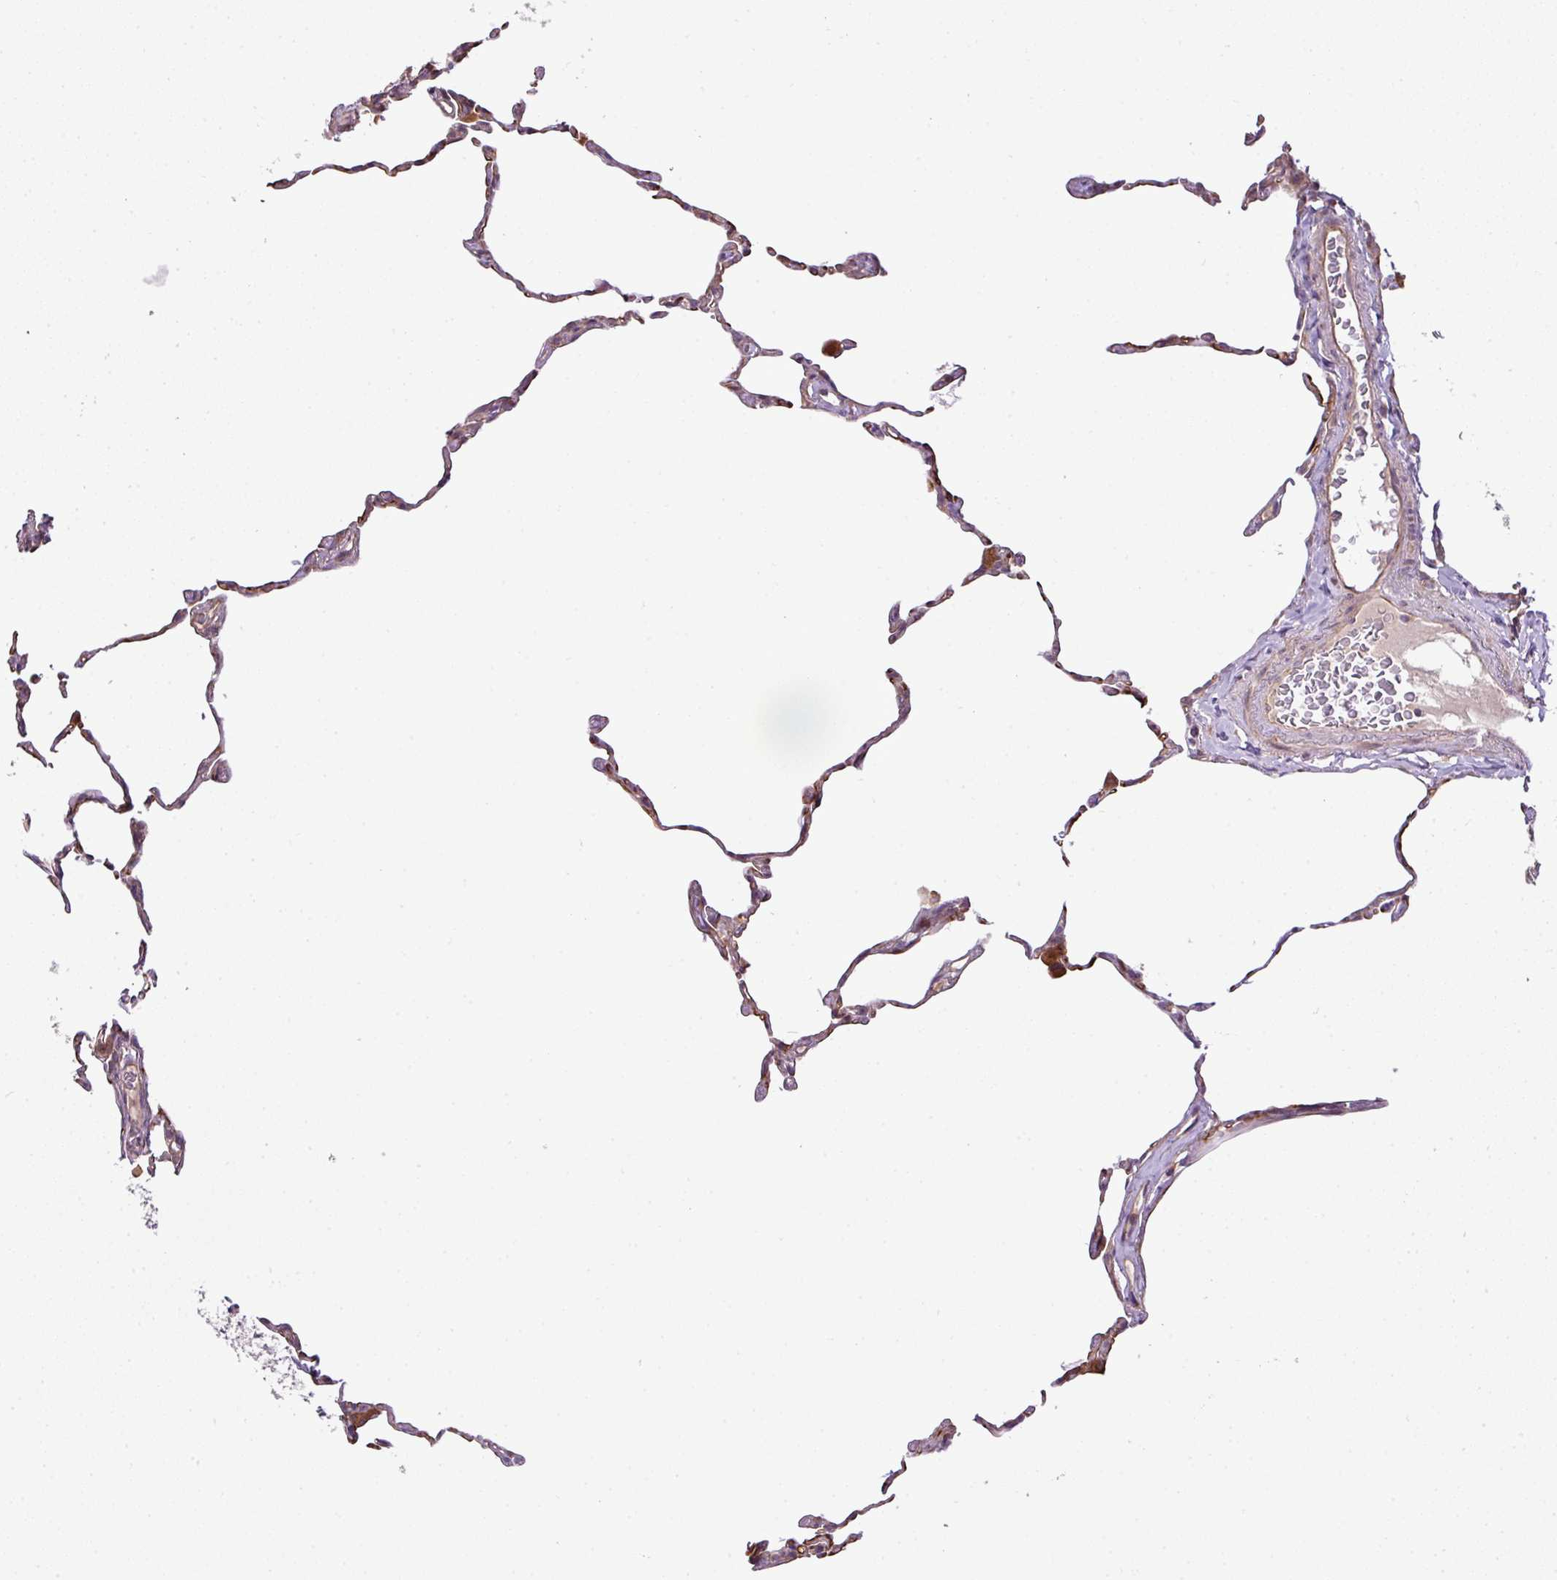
{"staining": {"intensity": "weak", "quantity": "25%-75%", "location": "cytoplasmic/membranous"}, "tissue": "lung", "cell_type": "Alveolar cells", "image_type": "normal", "snomed": [{"axis": "morphology", "description": "Normal tissue, NOS"}, {"axis": "topography", "description": "Lung"}], "caption": "Immunohistochemical staining of benign lung reveals weak cytoplasmic/membranous protein expression in about 25%-75% of alveolar cells. (Brightfield microscopy of DAB IHC at high magnification).", "gene": "COX18", "patient": {"sex": "female", "age": 57}}